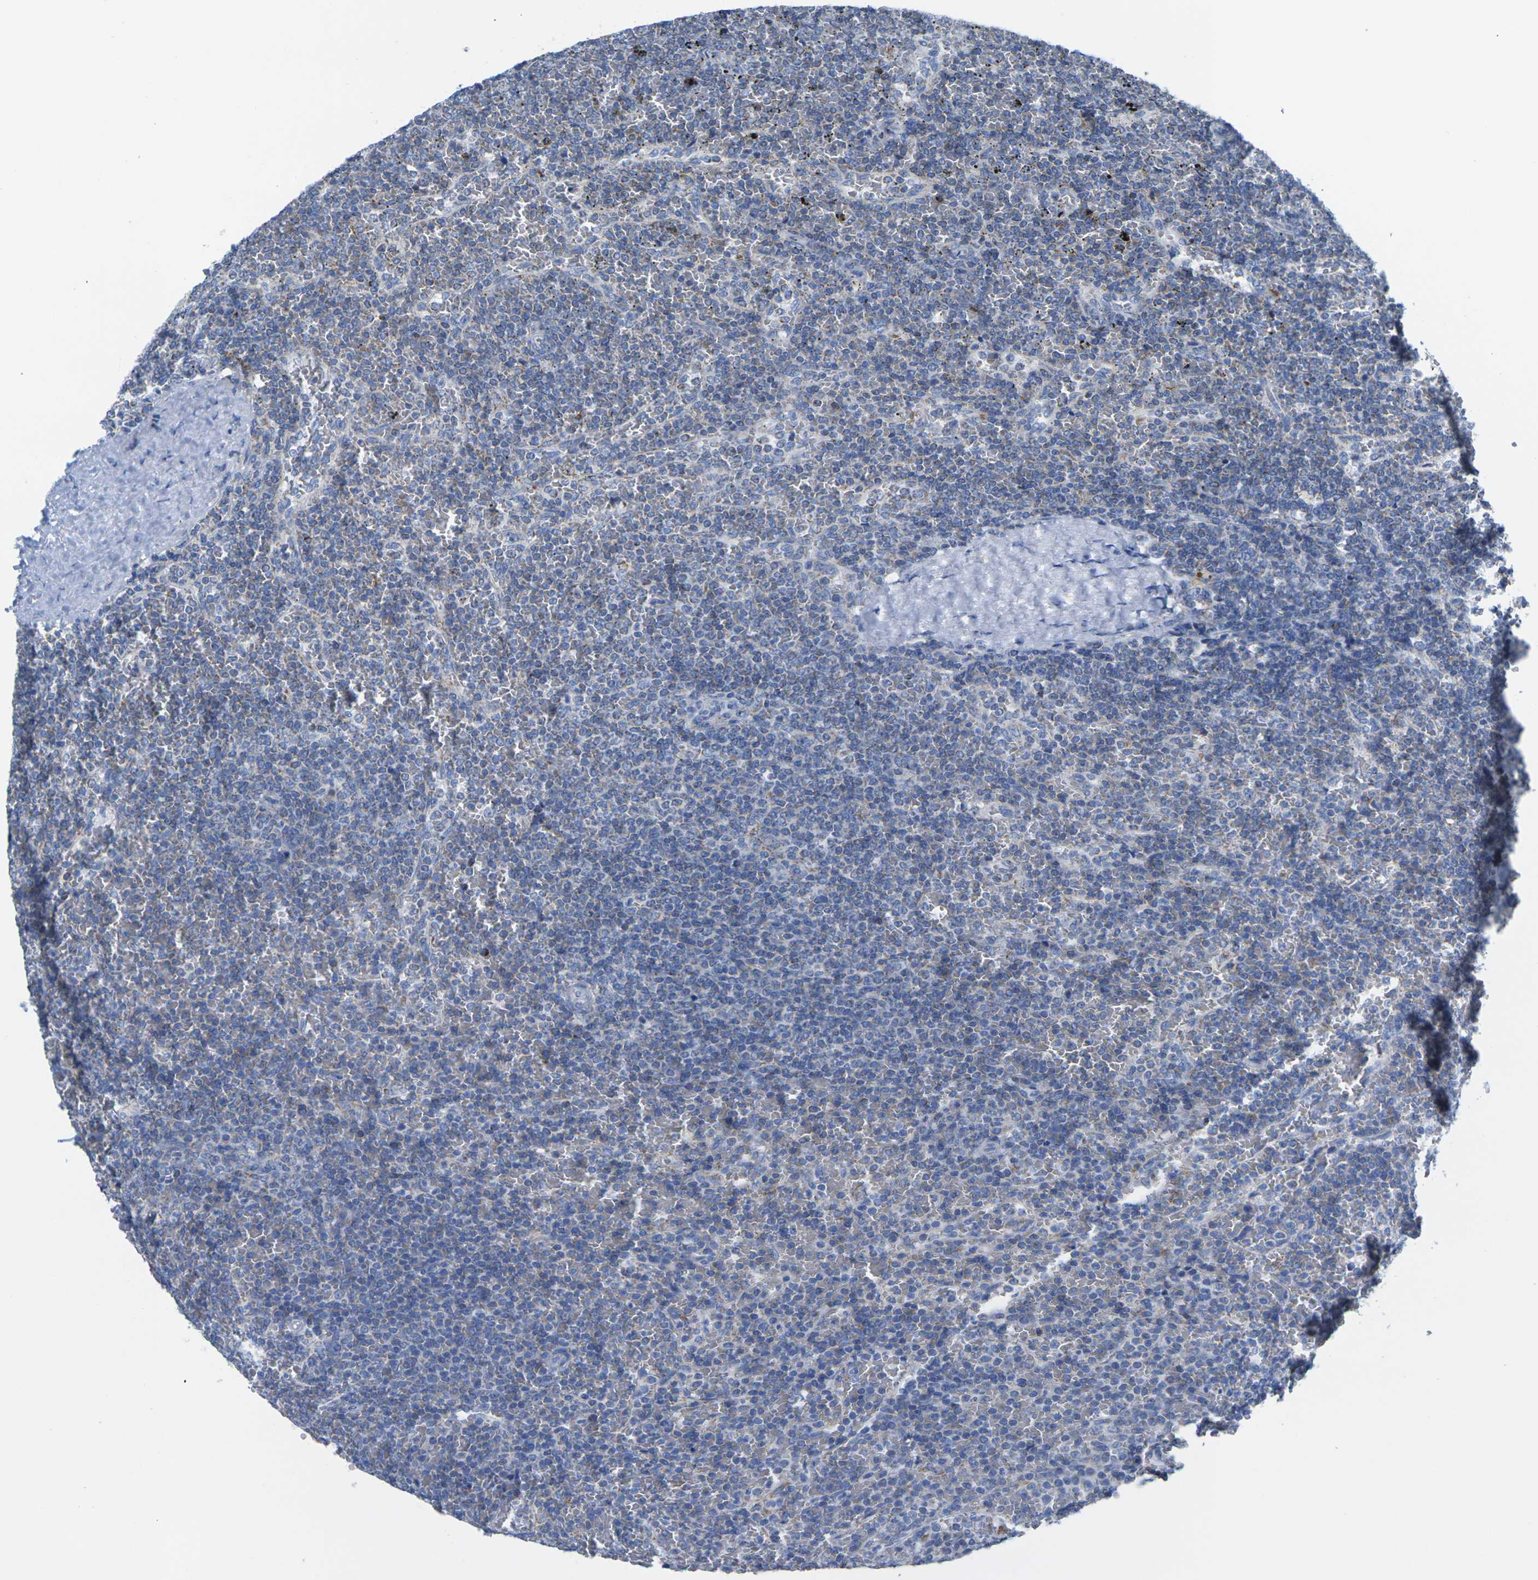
{"staining": {"intensity": "negative", "quantity": "none", "location": "none"}, "tissue": "lymphoma", "cell_type": "Tumor cells", "image_type": "cancer", "snomed": [{"axis": "morphology", "description": "Malignant lymphoma, non-Hodgkin's type, Low grade"}, {"axis": "topography", "description": "Spleen"}], "caption": "Protein analysis of lymphoma exhibits no significant staining in tumor cells. Brightfield microscopy of immunohistochemistry (IHC) stained with DAB (3,3'-diaminobenzidine) (brown) and hematoxylin (blue), captured at high magnification.", "gene": "TMEM204", "patient": {"sex": "female", "age": 77}}